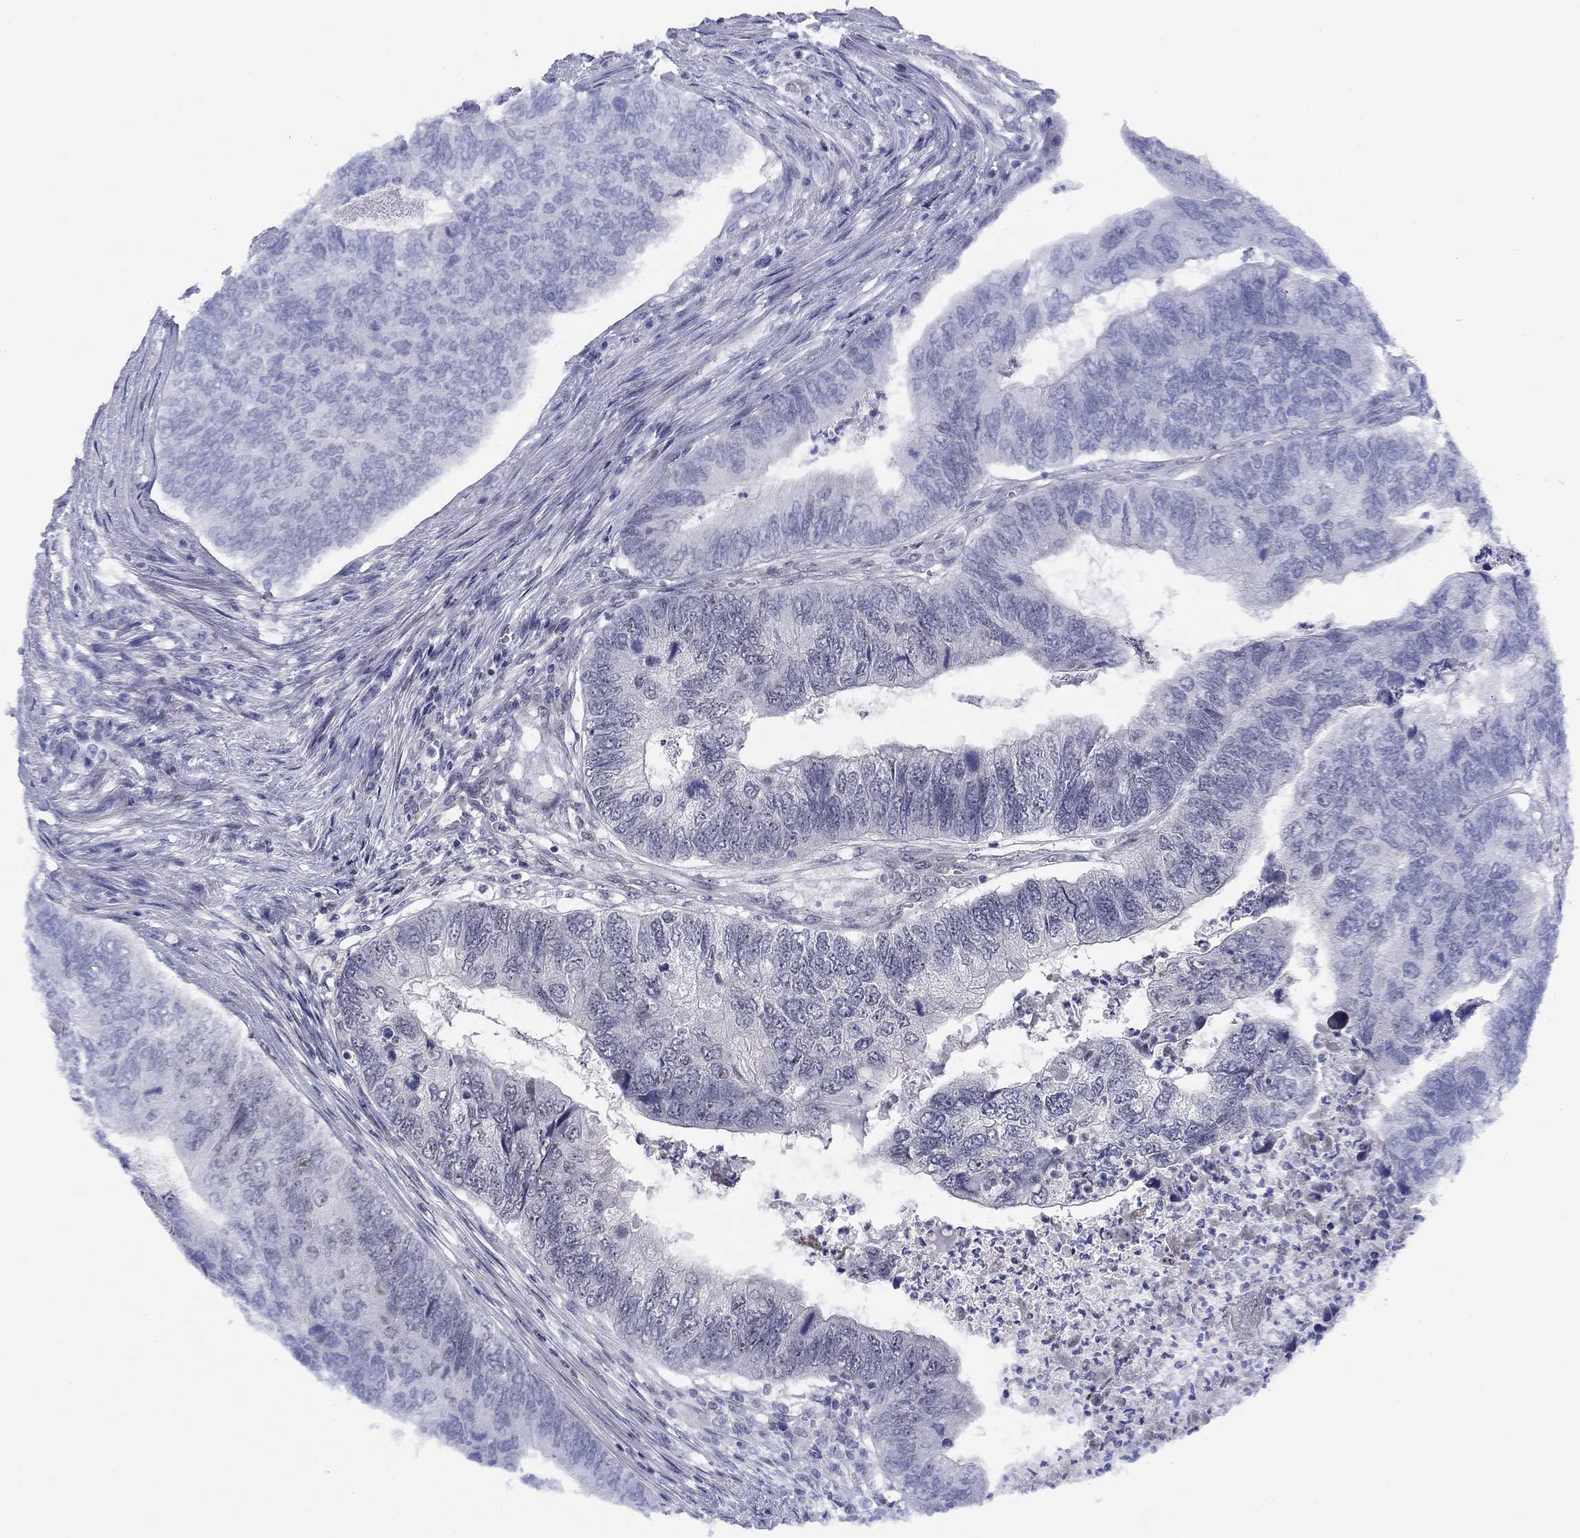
{"staining": {"intensity": "negative", "quantity": "none", "location": "none"}, "tissue": "colorectal cancer", "cell_type": "Tumor cells", "image_type": "cancer", "snomed": [{"axis": "morphology", "description": "Adenocarcinoma, NOS"}, {"axis": "topography", "description": "Colon"}], "caption": "Immunohistochemistry image of colorectal cancer stained for a protein (brown), which reveals no staining in tumor cells.", "gene": "TIGD4", "patient": {"sex": "female", "age": 67}}